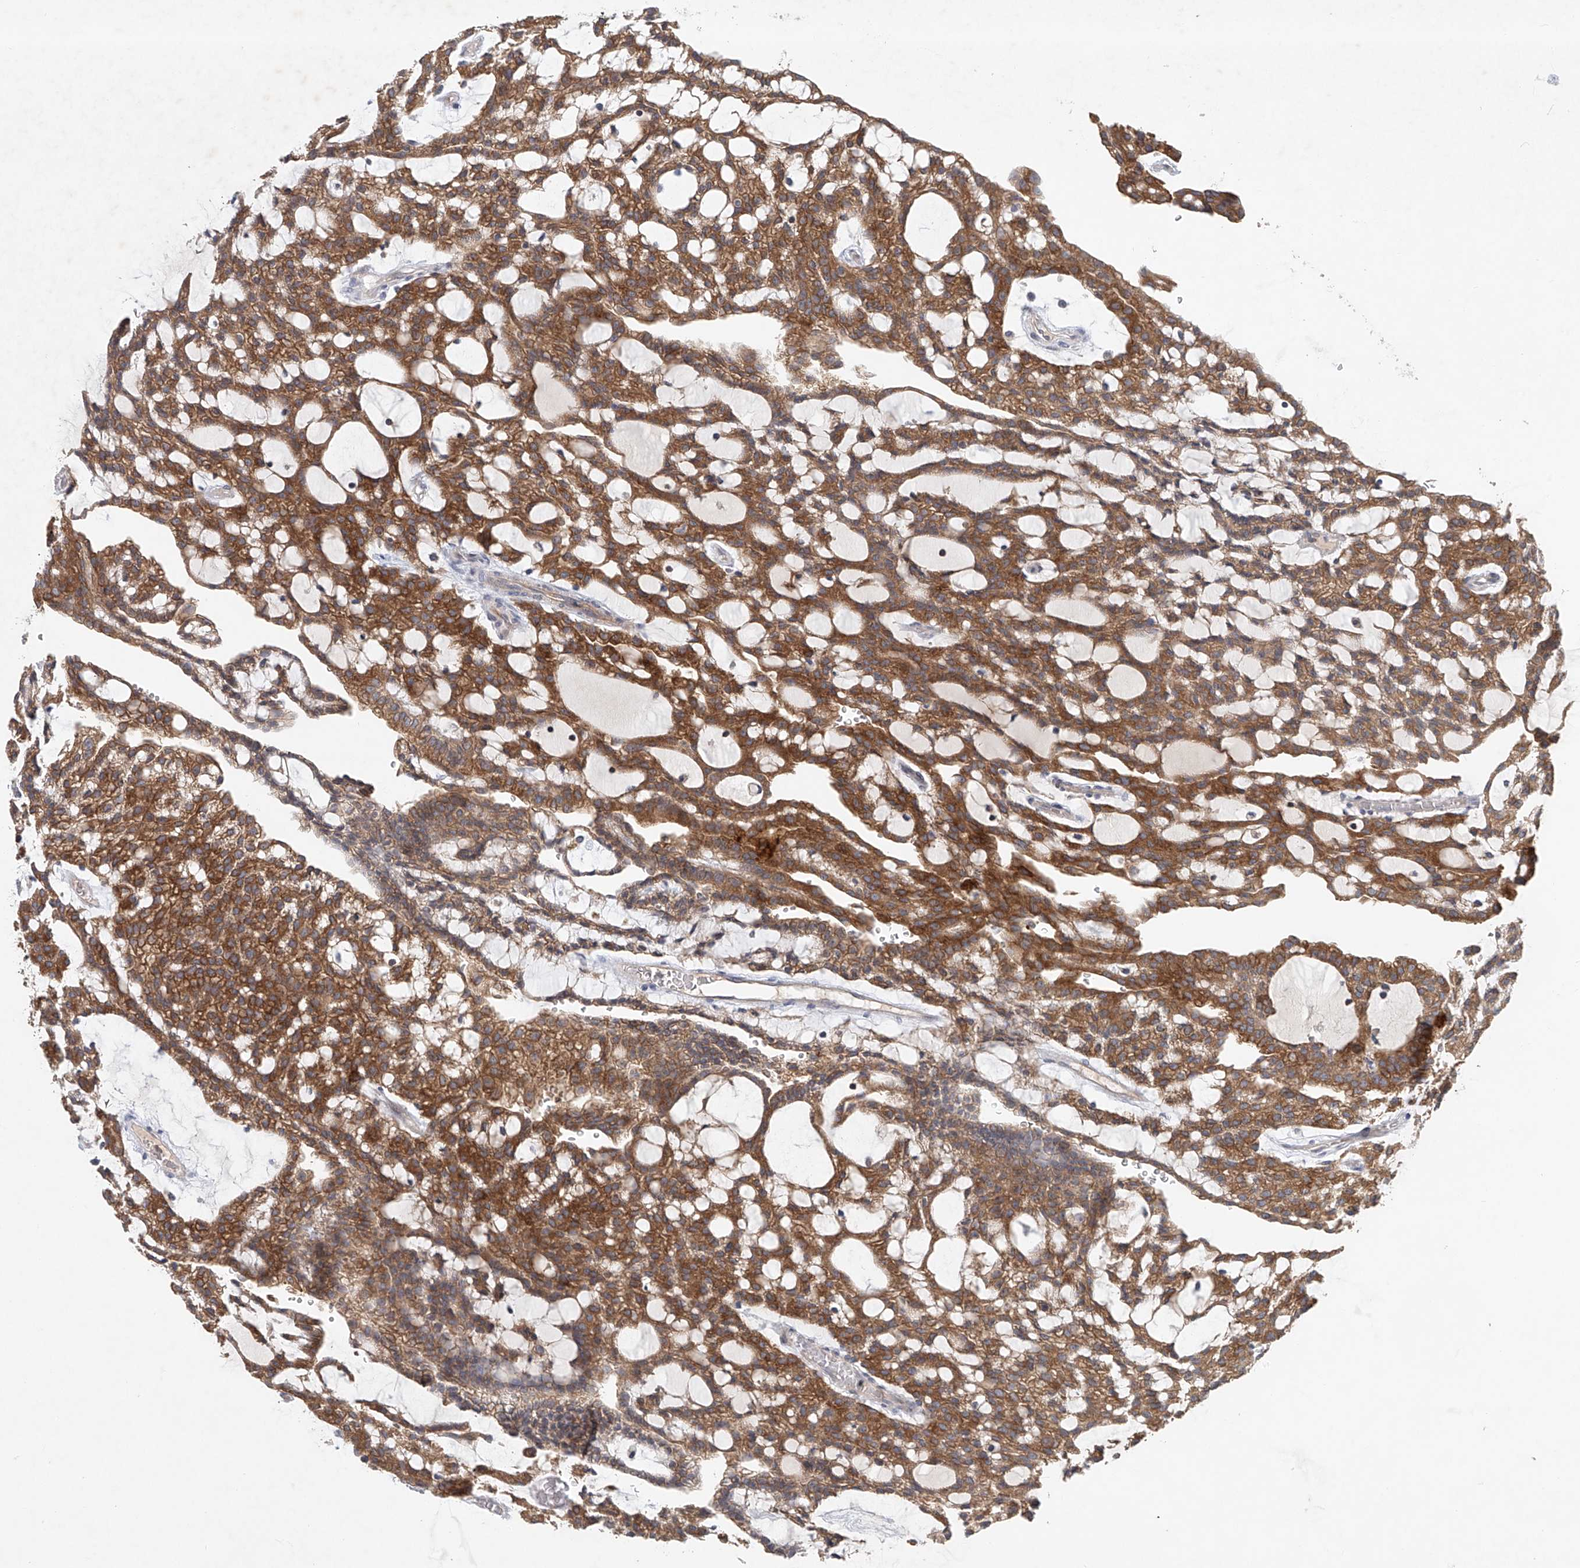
{"staining": {"intensity": "strong", "quantity": ">75%", "location": "cytoplasmic/membranous"}, "tissue": "renal cancer", "cell_type": "Tumor cells", "image_type": "cancer", "snomed": [{"axis": "morphology", "description": "Adenocarcinoma, NOS"}, {"axis": "topography", "description": "Kidney"}], "caption": "A high amount of strong cytoplasmic/membranous staining is appreciated in about >75% of tumor cells in renal cancer tissue. Using DAB (3,3'-diaminobenzidine) (brown) and hematoxylin (blue) stains, captured at high magnification using brightfield microscopy.", "gene": "CARMIL1", "patient": {"sex": "male", "age": 63}}